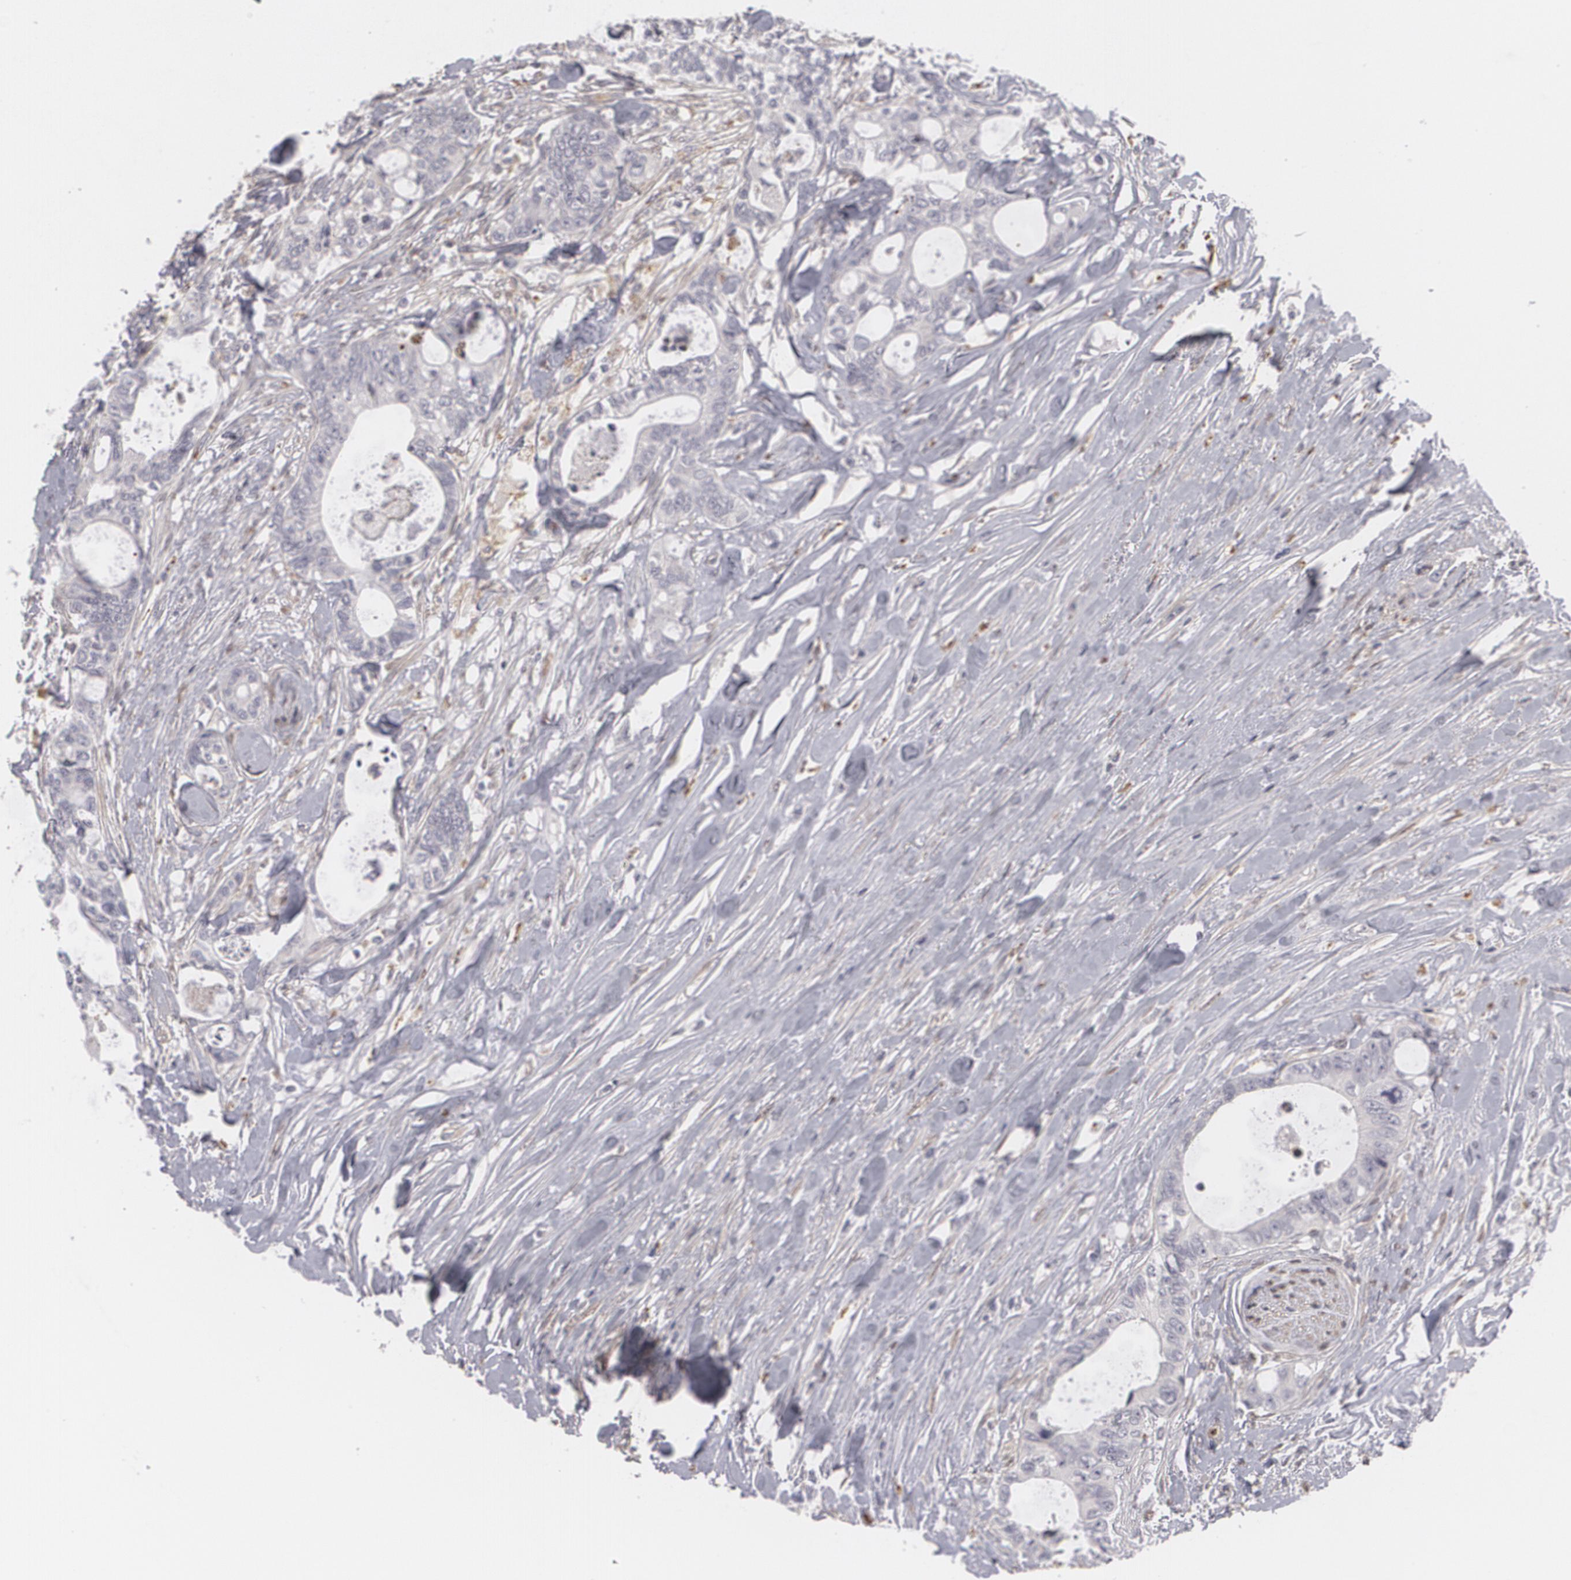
{"staining": {"intensity": "negative", "quantity": "none", "location": "none"}, "tissue": "colorectal cancer", "cell_type": "Tumor cells", "image_type": "cancer", "snomed": [{"axis": "morphology", "description": "Adenocarcinoma, NOS"}, {"axis": "topography", "description": "Rectum"}], "caption": "Colorectal adenocarcinoma was stained to show a protein in brown. There is no significant staining in tumor cells.", "gene": "EFS", "patient": {"sex": "female", "age": 57}}